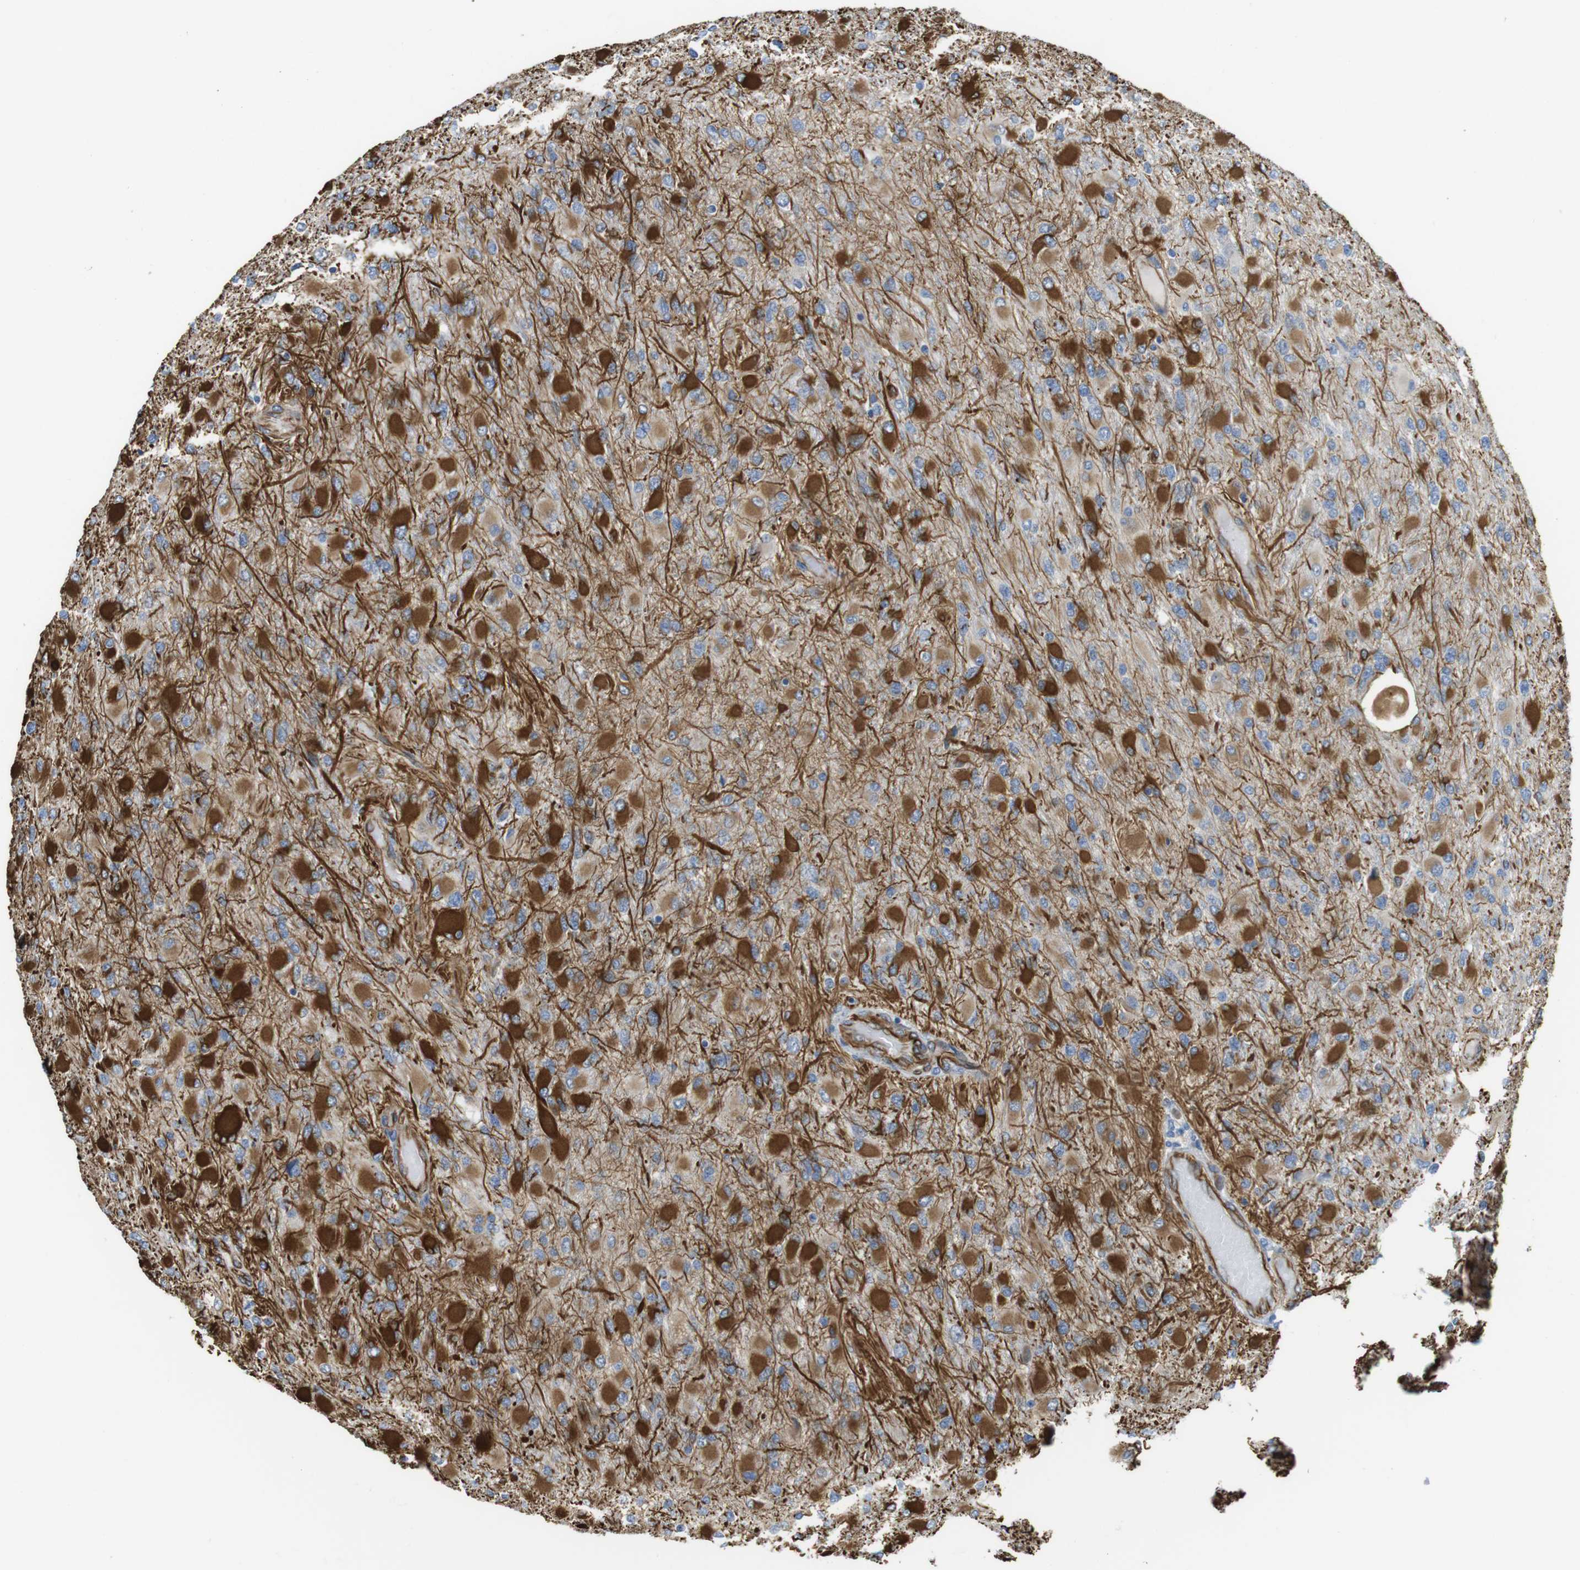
{"staining": {"intensity": "strong", "quantity": ">75%", "location": "cytoplasmic/membranous"}, "tissue": "glioma", "cell_type": "Tumor cells", "image_type": "cancer", "snomed": [{"axis": "morphology", "description": "Glioma, malignant, High grade"}, {"axis": "topography", "description": "Cerebral cortex"}], "caption": "Approximately >75% of tumor cells in human glioma demonstrate strong cytoplasmic/membranous protein expression as visualized by brown immunohistochemical staining.", "gene": "RALGPS1", "patient": {"sex": "female", "age": 36}}